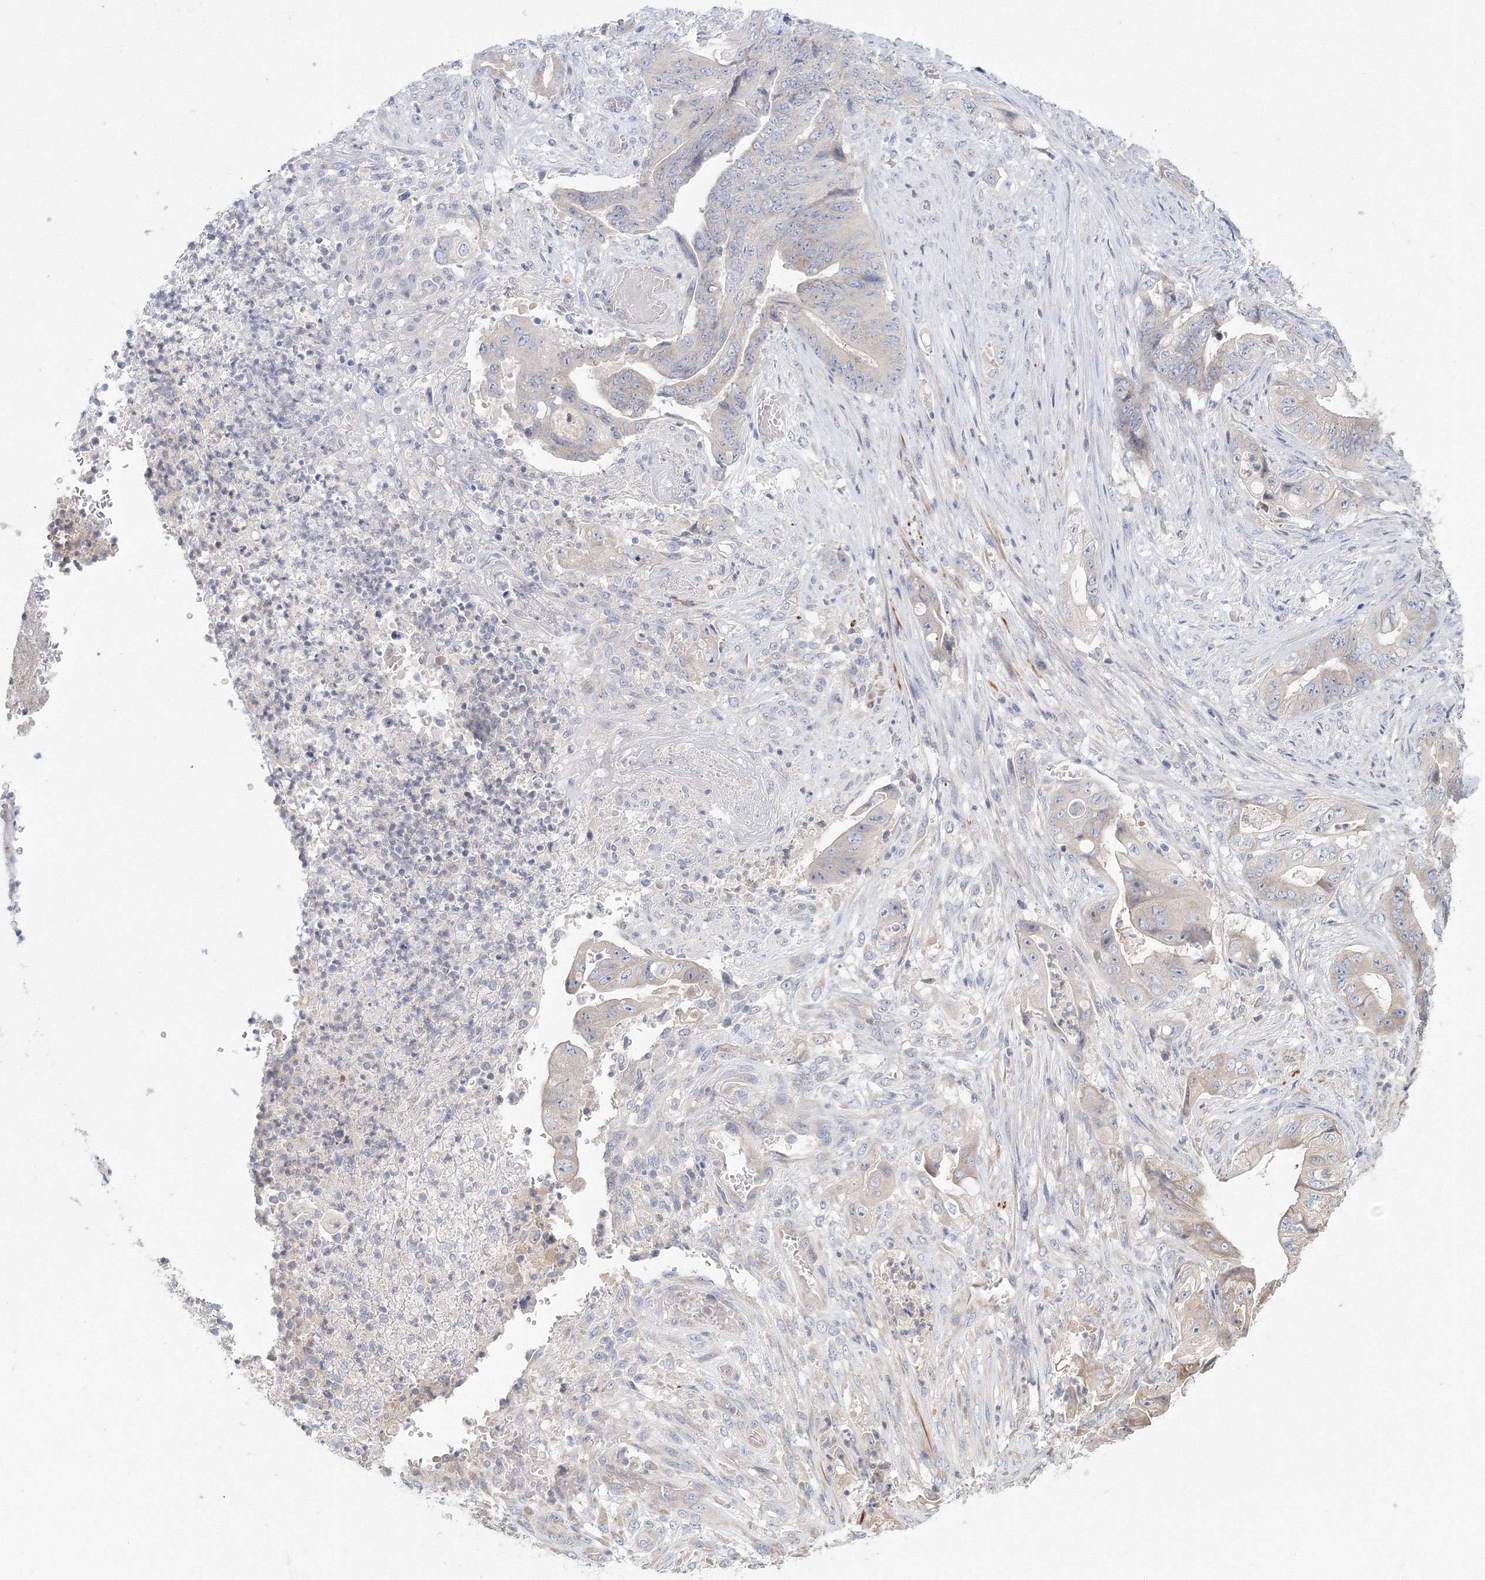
{"staining": {"intensity": "negative", "quantity": "none", "location": "none"}, "tissue": "stomach cancer", "cell_type": "Tumor cells", "image_type": "cancer", "snomed": [{"axis": "morphology", "description": "Adenocarcinoma, NOS"}, {"axis": "topography", "description": "Stomach"}], "caption": "Tumor cells are negative for protein expression in human stomach cancer (adenocarcinoma). (DAB (3,3'-diaminobenzidine) IHC, high magnification).", "gene": "TACC2", "patient": {"sex": "female", "age": 73}}